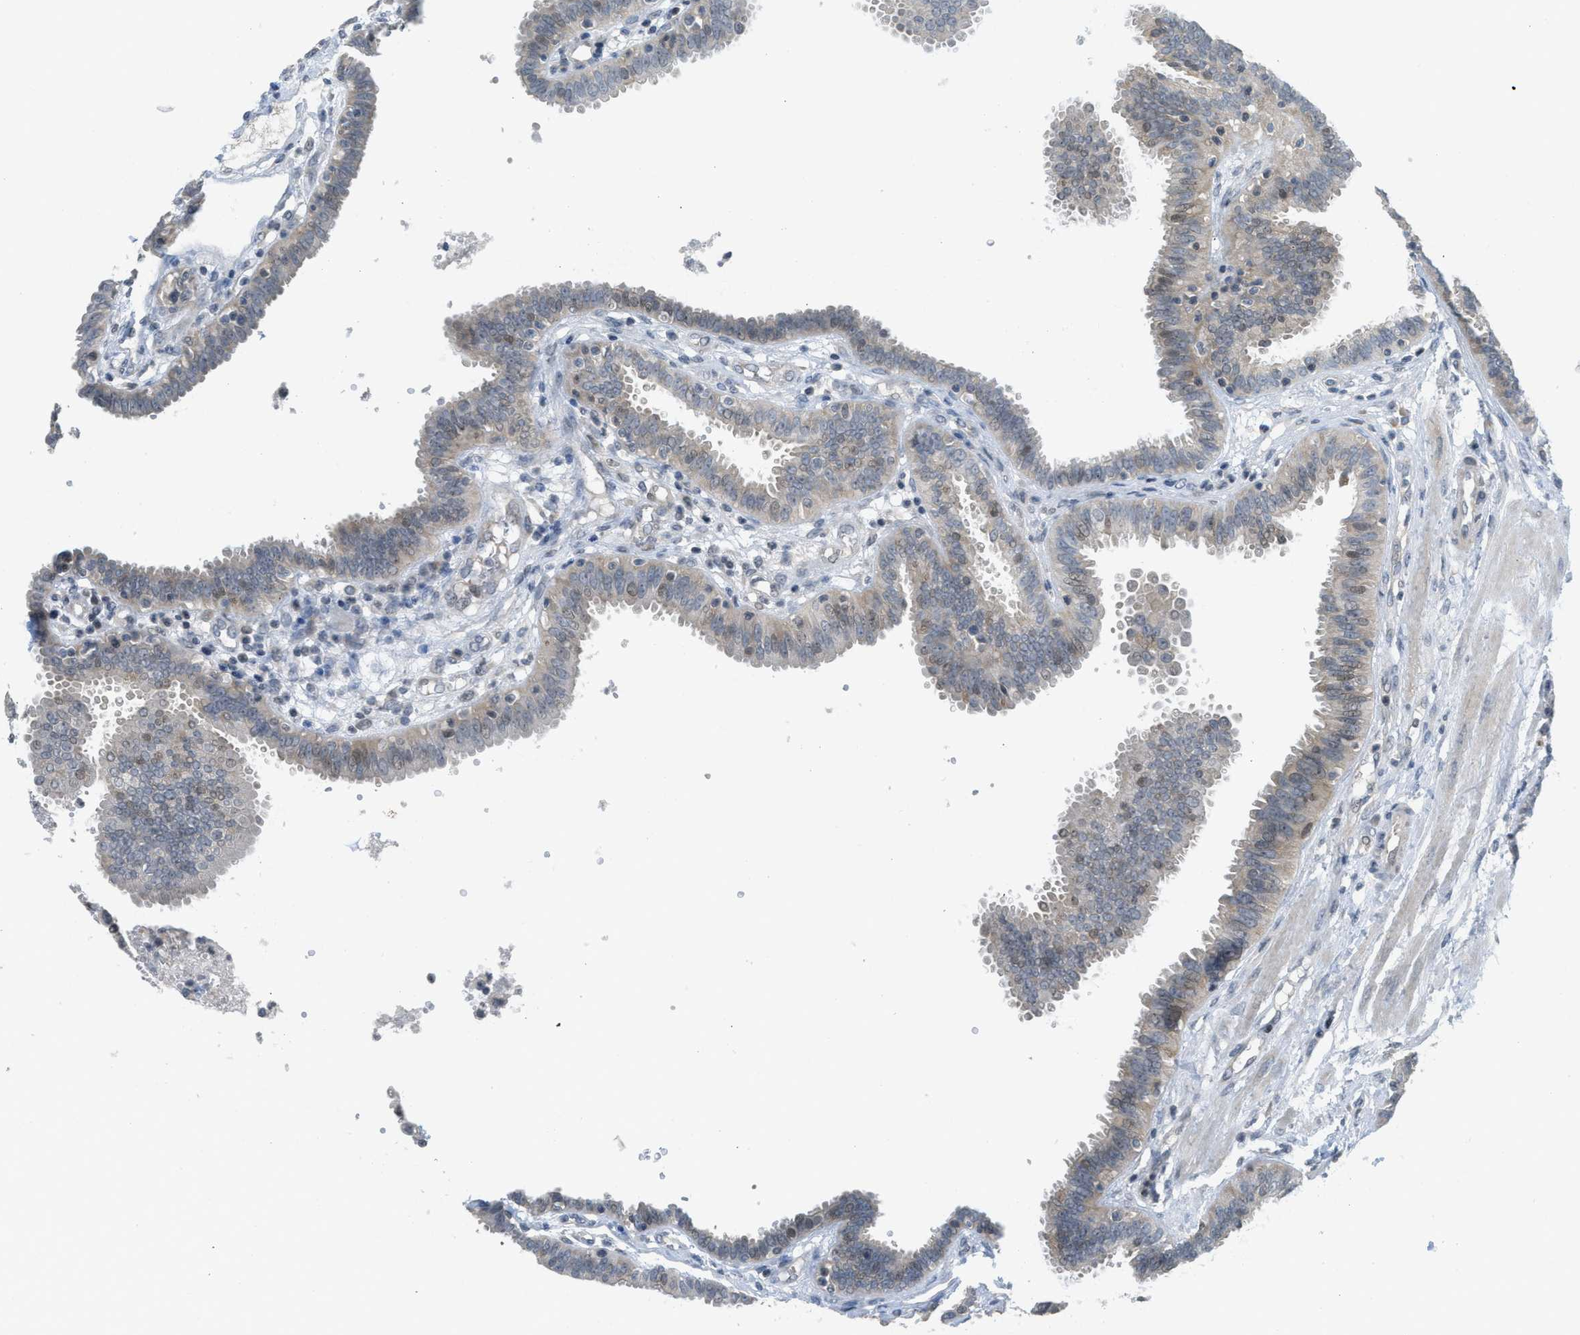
{"staining": {"intensity": "weak", "quantity": "<25%", "location": "cytoplasmic/membranous,nuclear"}, "tissue": "fallopian tube", "cell_type": "Glandular cells", "image_type": "normal", "snomed": [{"axis": "morphology", "description": "Normal tissue, NOS"}, {"axis": "topography", "description": "Fallopian tube"}], "caption": "DAB (3,3'-diaminobenzidine) immunohistochemical staining of normal fallopian tube displays no significant staining in glandular cells.", "gene": "TXNDC2", "patient": {"sex": "female", "age": 32}}